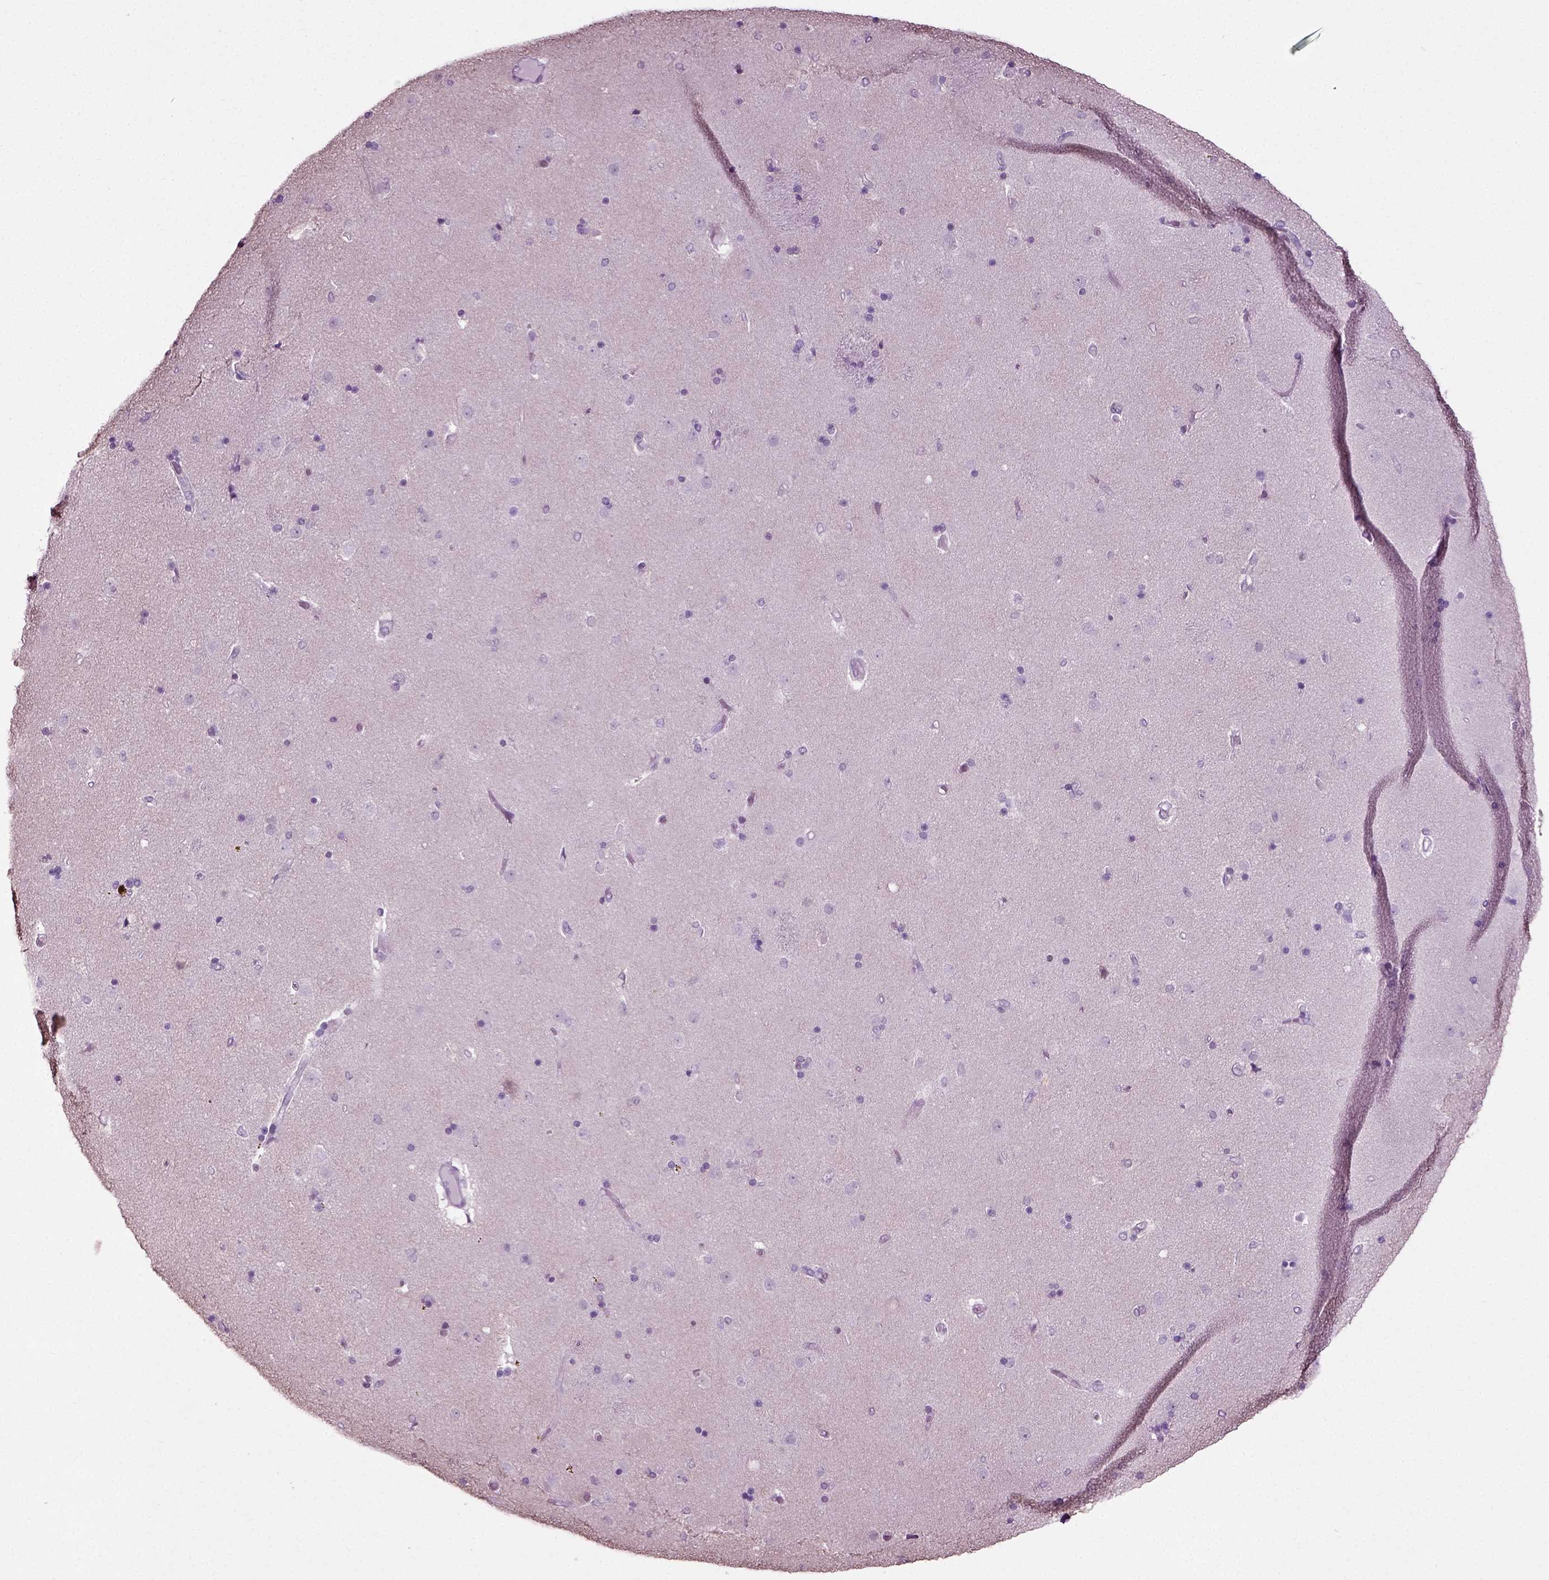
{"staining": {"intensity": "negative", "quantity": "none", "location": "none"}, "tissue": "caudate", "cell_type": "Glial cells", "image_type": "normal", "snomed": [{"axis": "morphology", "description": "Normal tissue, NOS"}, {"axis": "topography", "description": "Lateral ventricle wall"}], "caption": "Human caudate stained for a protein using IHC reveals no expression in glial cells.", "gene": "SLC26A8", "patient": {"sex": "female", "age": 71}}